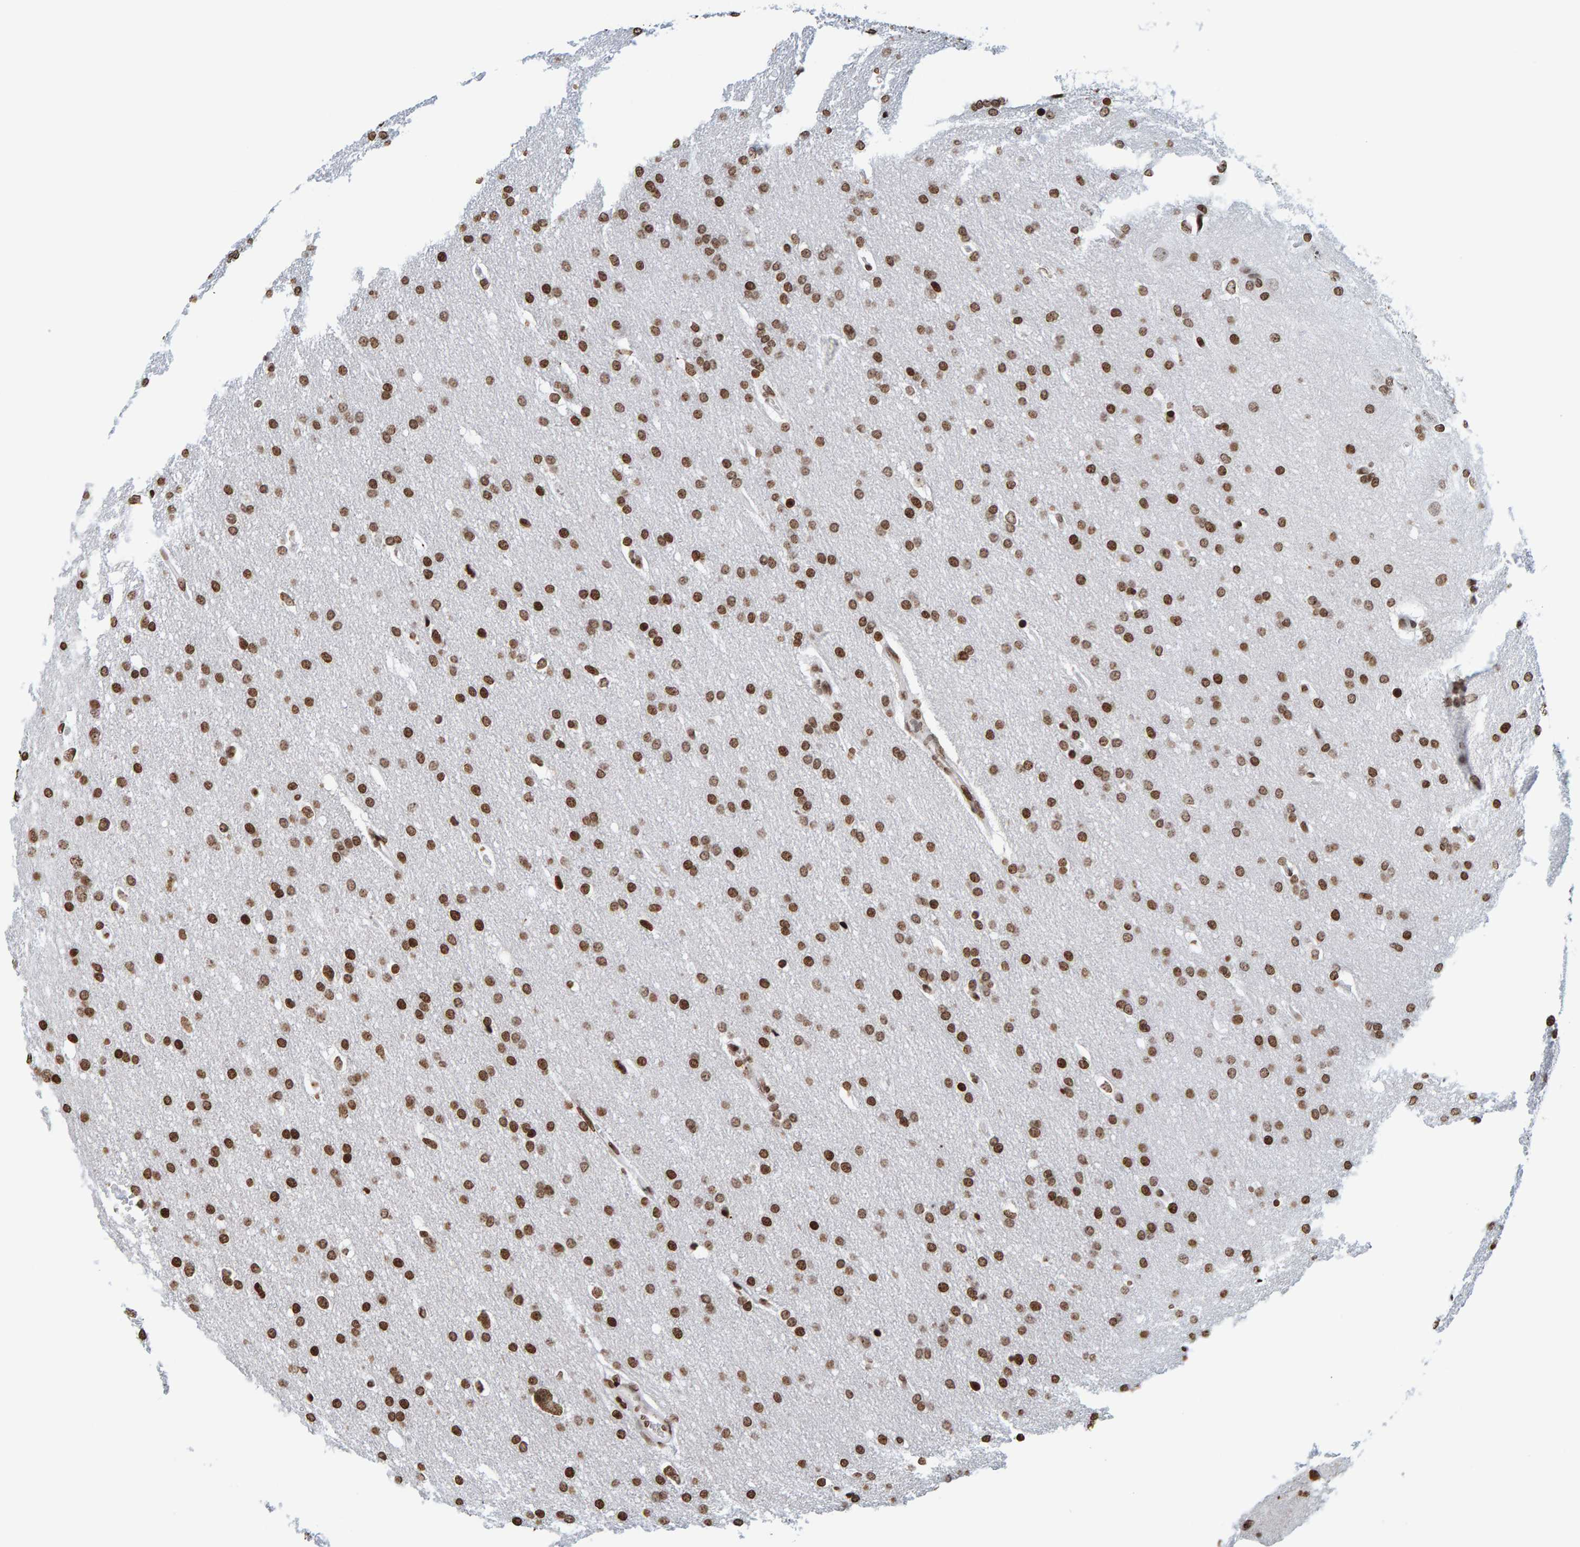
{"staining": {"intensity": "strong", "quantity": ">75%", "location": "nuclear"}, "tissue": "glioma", "cell_type": "Tumor cells", "image_type": "cancer", "snomed": [{"axis": "morphology", "description": "Glioma, malignant, Low grade"}, {"axis": "topography", "description": "Brain"}], "caption": "An image of malignant glioma (low-grade) stained for a protein displays strong nuclear brown staining in tumor cells.", "gene": "BRF2", "patient": {"sex": "female", "age": 37}}